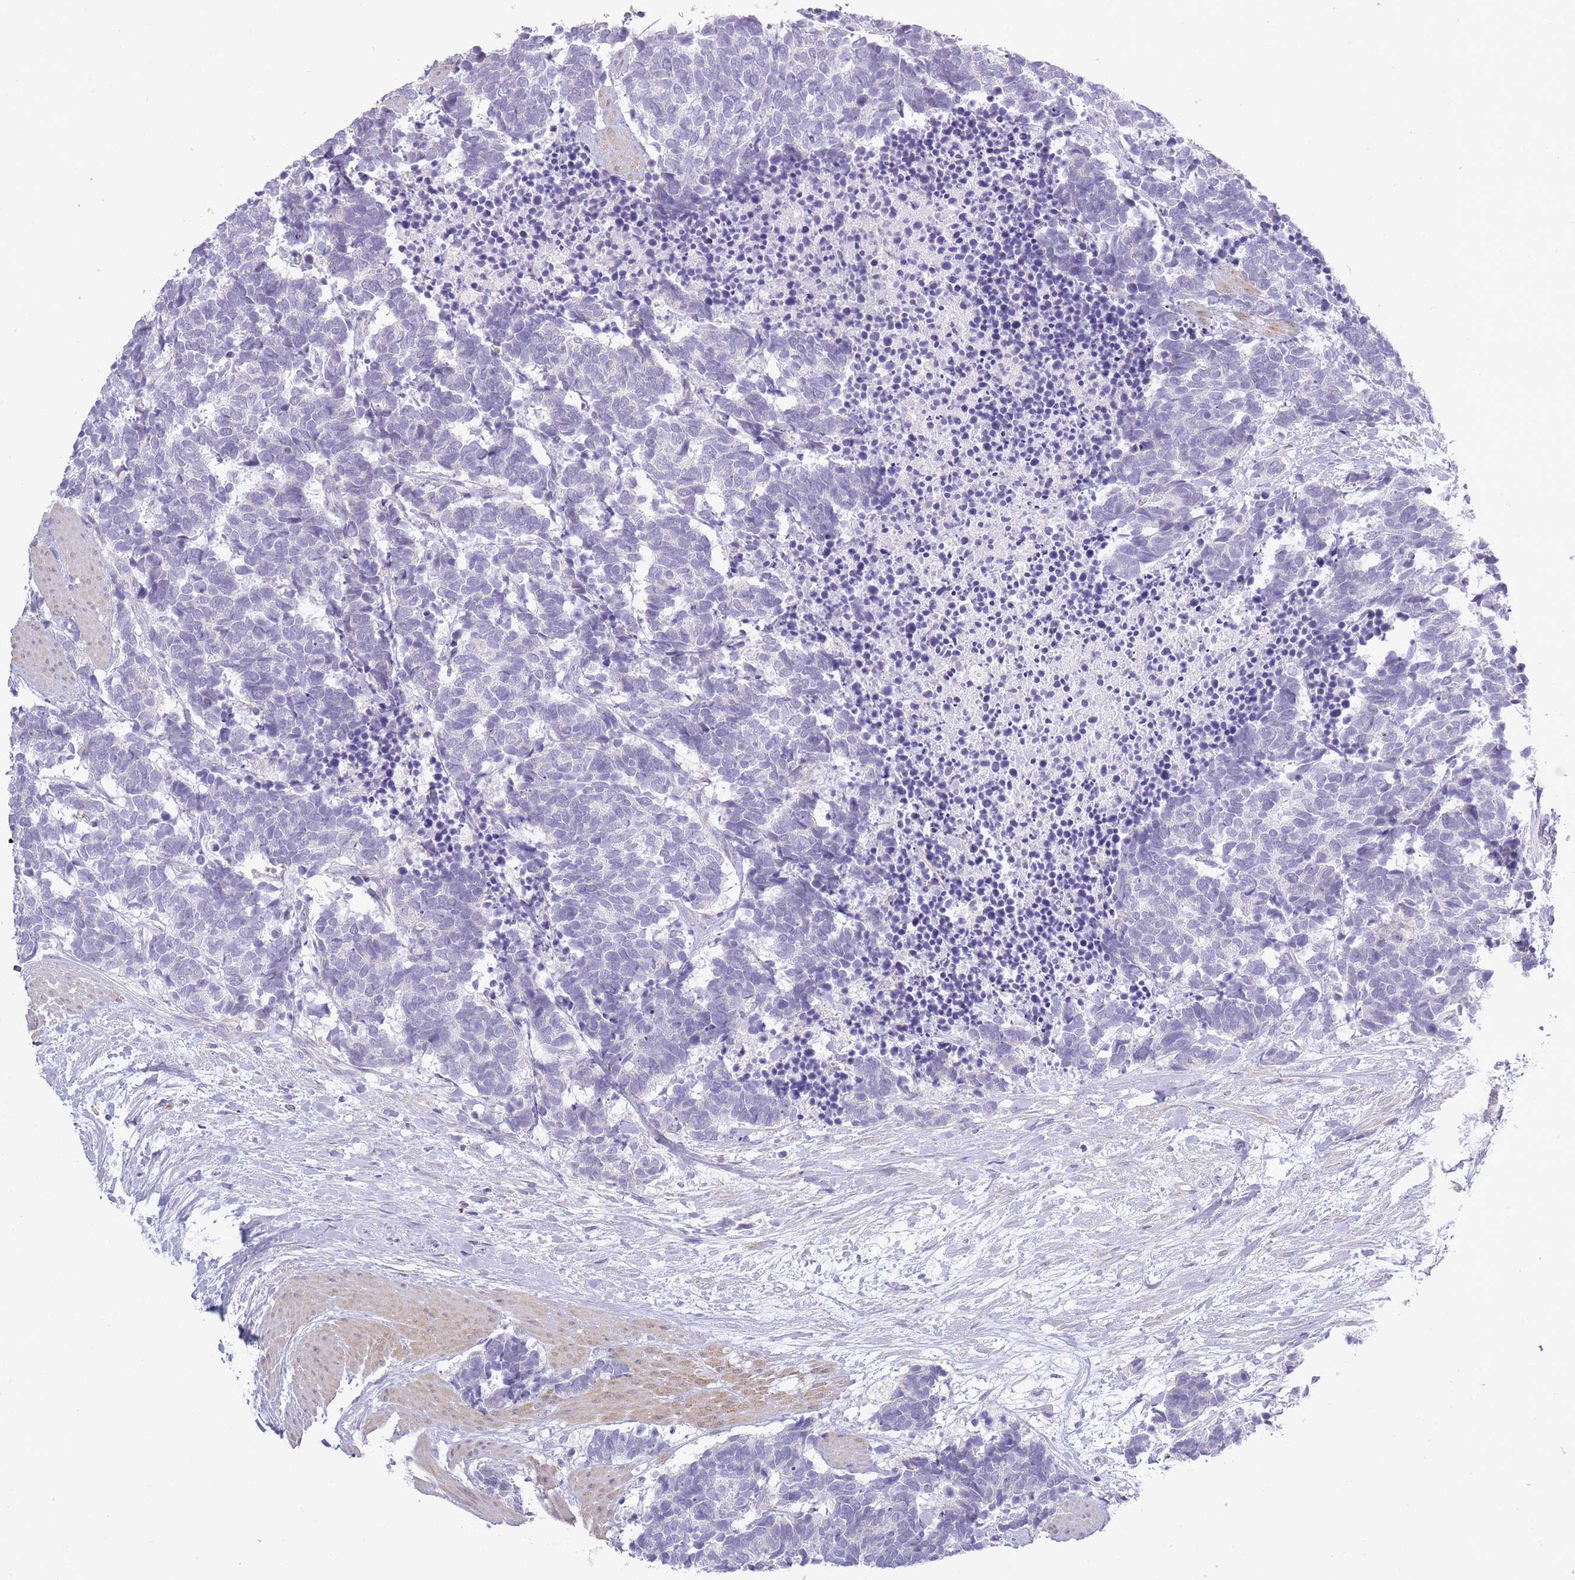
{"staining": {"intensity": "negative", "quantity": "none", "location": "none"}, "tissue": "carcinoid", "cell_type": "Tumor cells", "image_type": "cancer", "snomed": [{"axis": "morphology", "description": "Carcinoma, NOS"}, {"axis": "morphology", "description": "Carcinoid, malignant, NOS"}, {"axis": "topography", "description": "Prostate"}], "caption": "IHC photomicrograph of human carcinoid stained for a protein (brown), which exhibits no positivity in tumor cells.", "gene": "ZBTB24", "patient": {"sex": "male", "age": 57}}